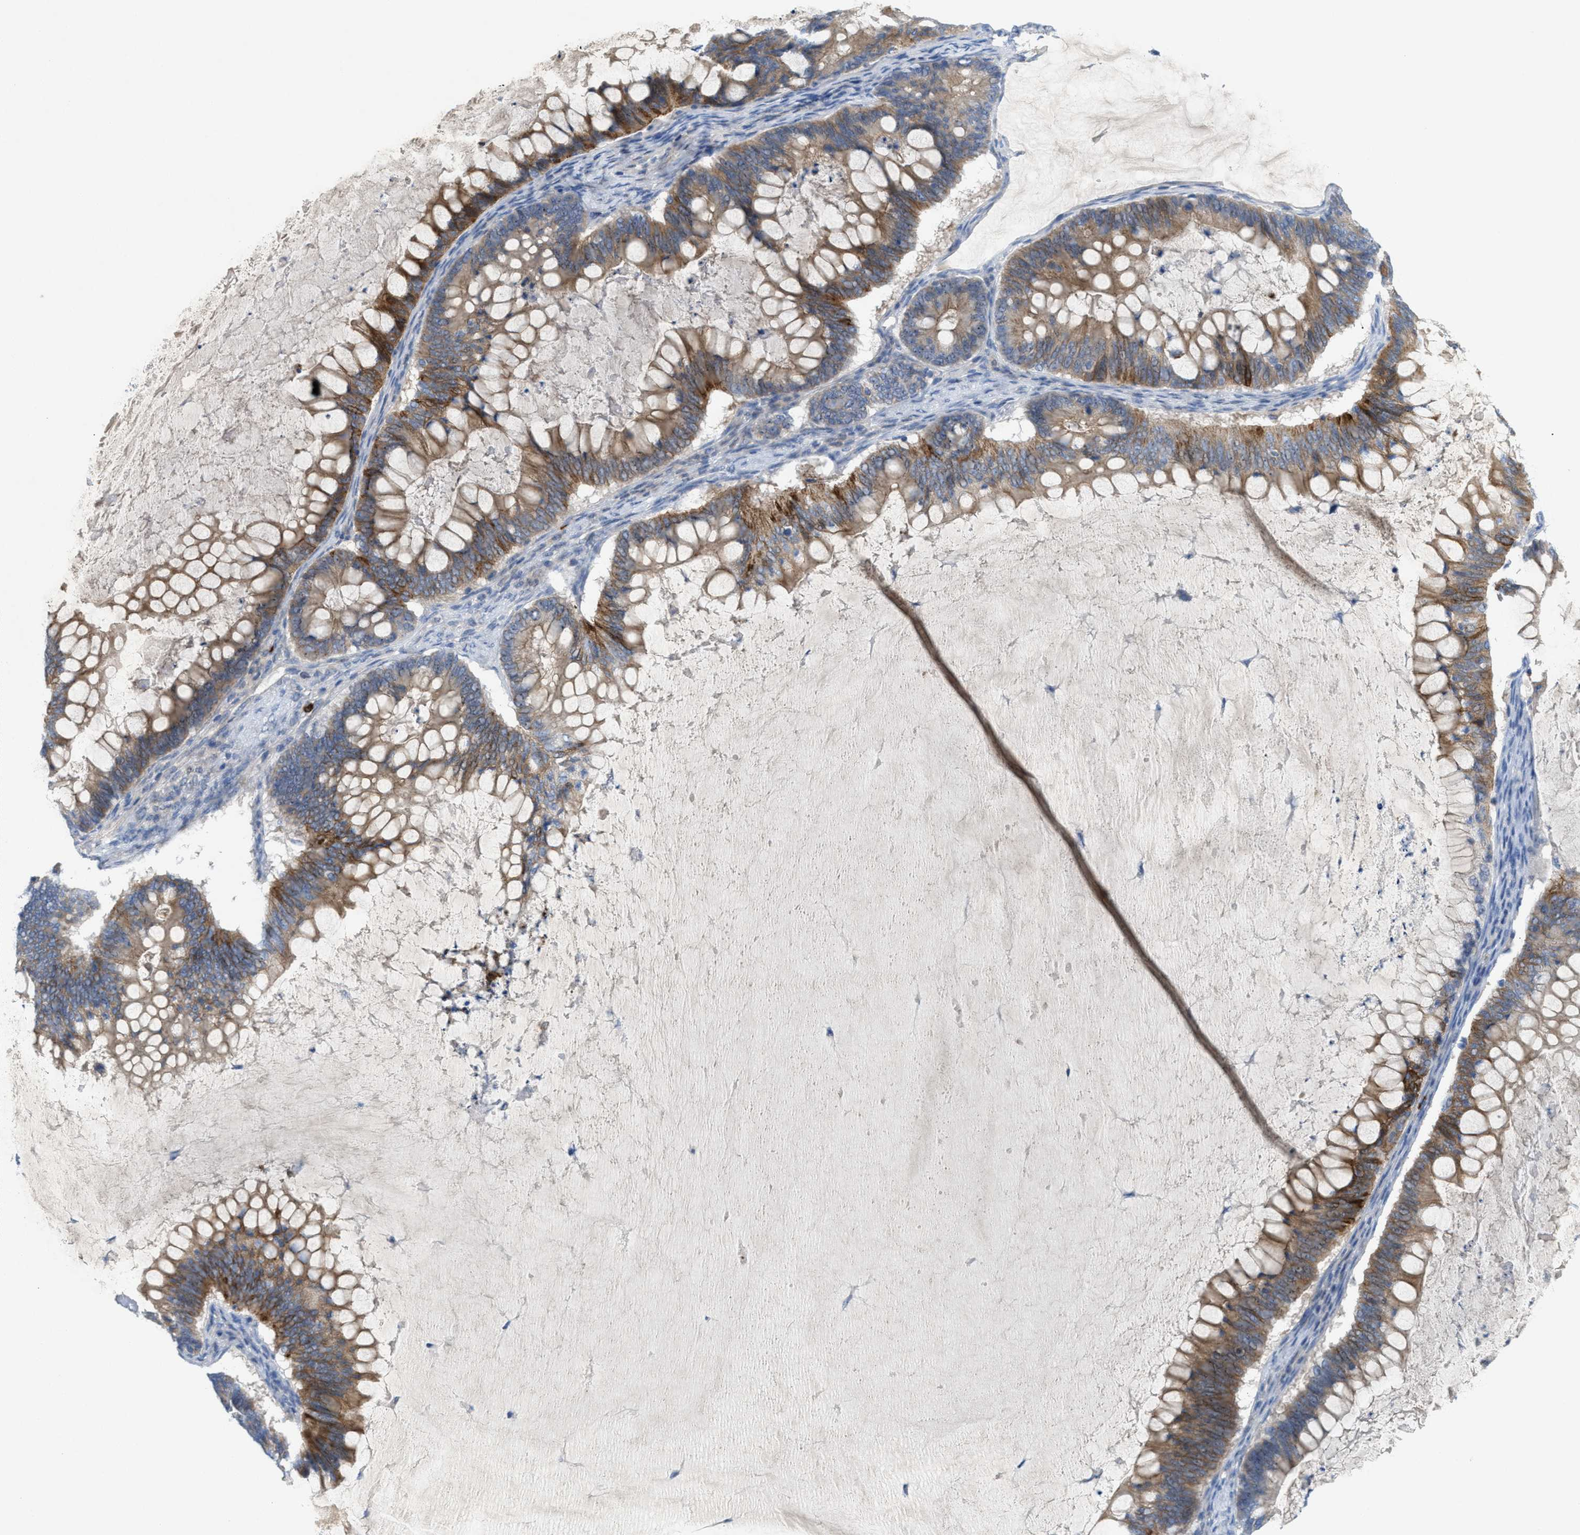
{"staining": {"intensity": "moderate", "quantity": ">75%", "location": "cytoplasmic/membranous"}, "tissue": "ovarian cancer", "cell_type": "Tumor cells", "image_type": "cancer", "snomed": [{"axis": "morphology", "description": "Cystadenocarcinoma, mucinous, NOS"}, {"axis": "topography", "description": "Ovary"}], "caption": "Moderate cytoplasmic/membranous positivity is appreciated in approximately >75% of tumor cells in ovarian cancer (mucinous cystadenocarcinoma).", "gene": "CMTM1", "patient": {"sex": "female", "age": 61}}